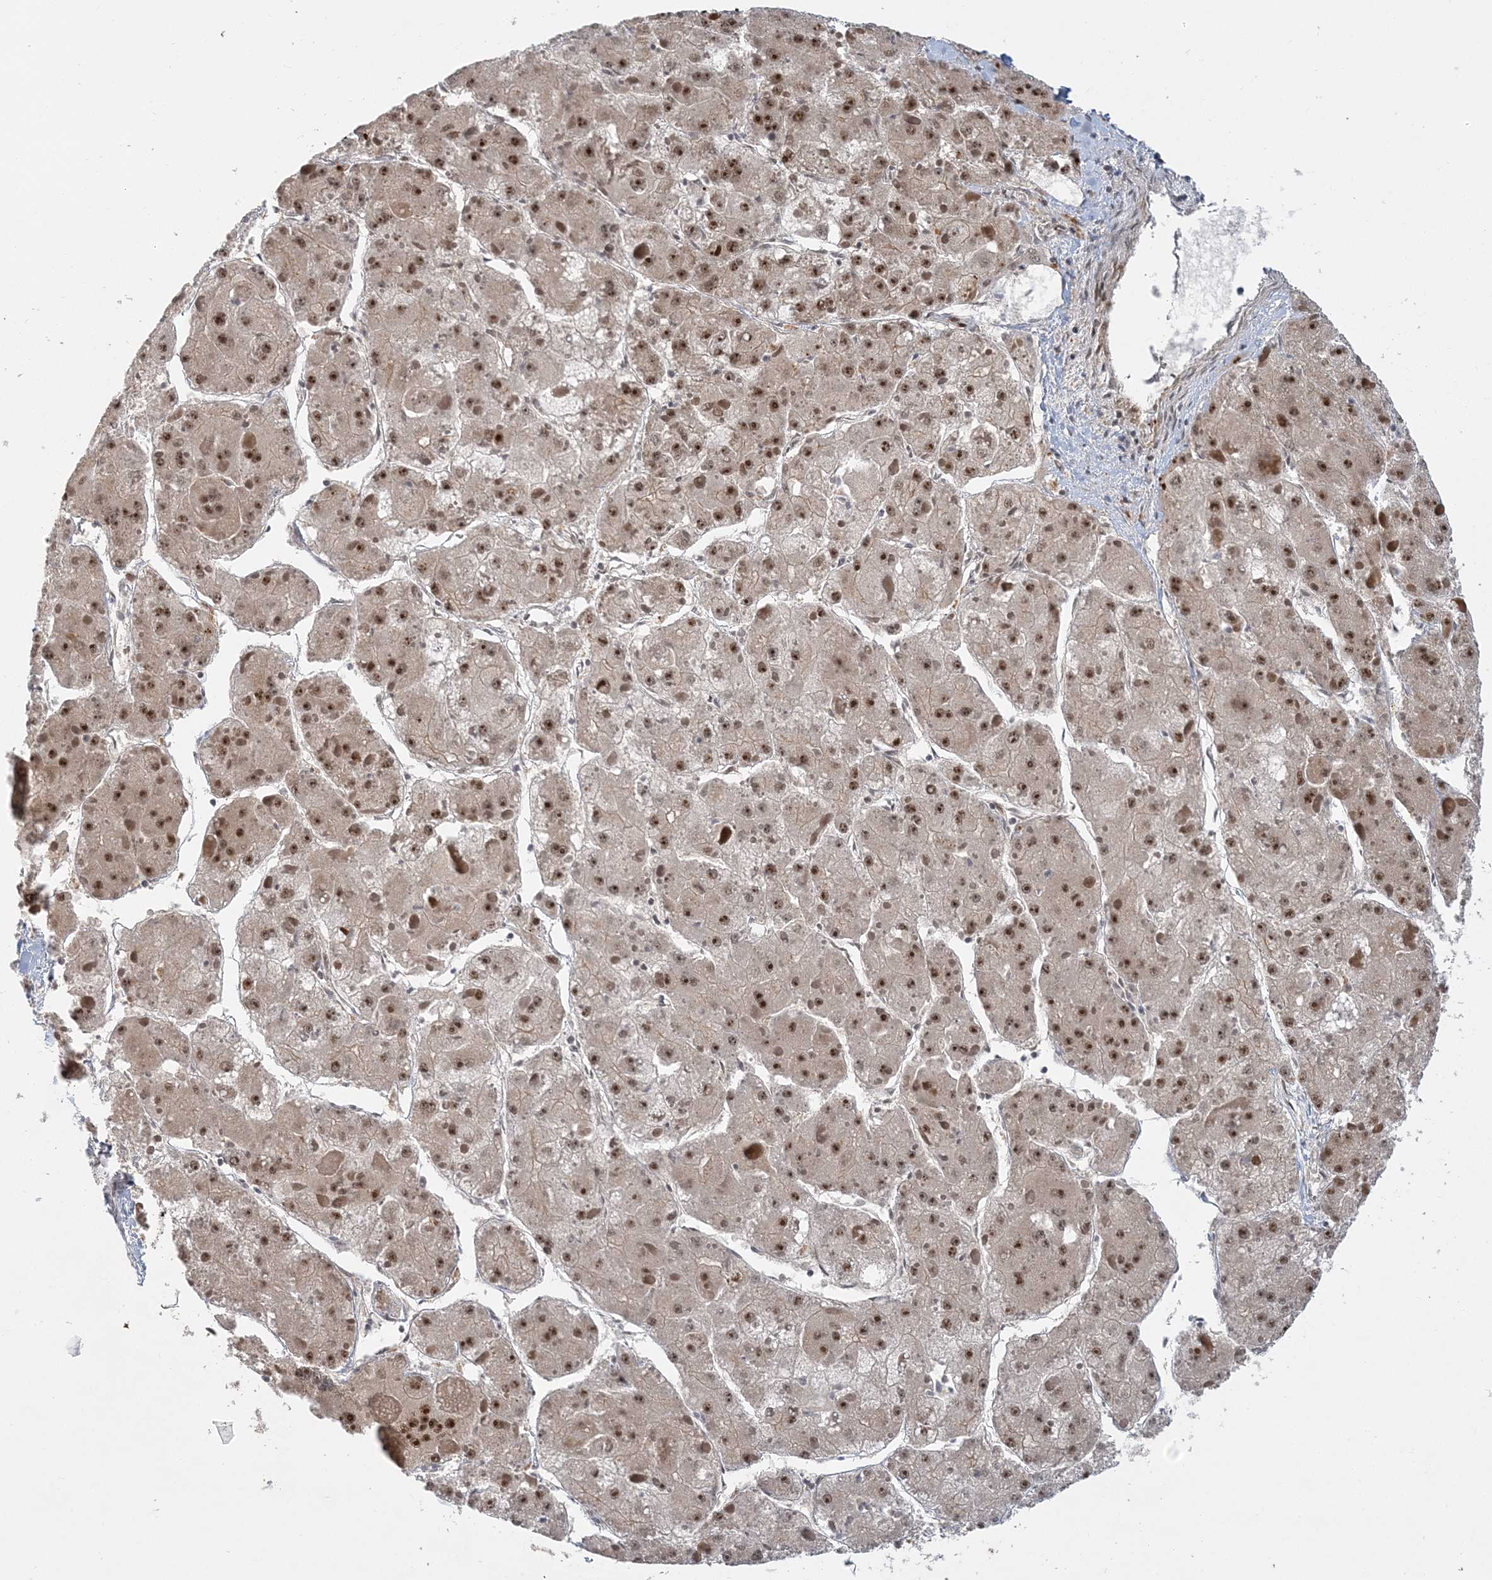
{"staining": {"intensity": "moderate", "quantity": ">75%", "location": "nuclear"}, "tissue": "liver cancer", "cell_type": "Tumor cells", "image_type": "cancer", "snomed": [{"axis": "morphology", "description": "Carcinoma, Hepatocellular, NOS"}, {"axis": "topography", "description": "Liver"}], "caption": "The immunohistochemical stain shows moderate nuclear staining in tumor cells of liver cancer tissue.", "gene": "PLRG1", "patient": {"sex": "female", "age": 73}}